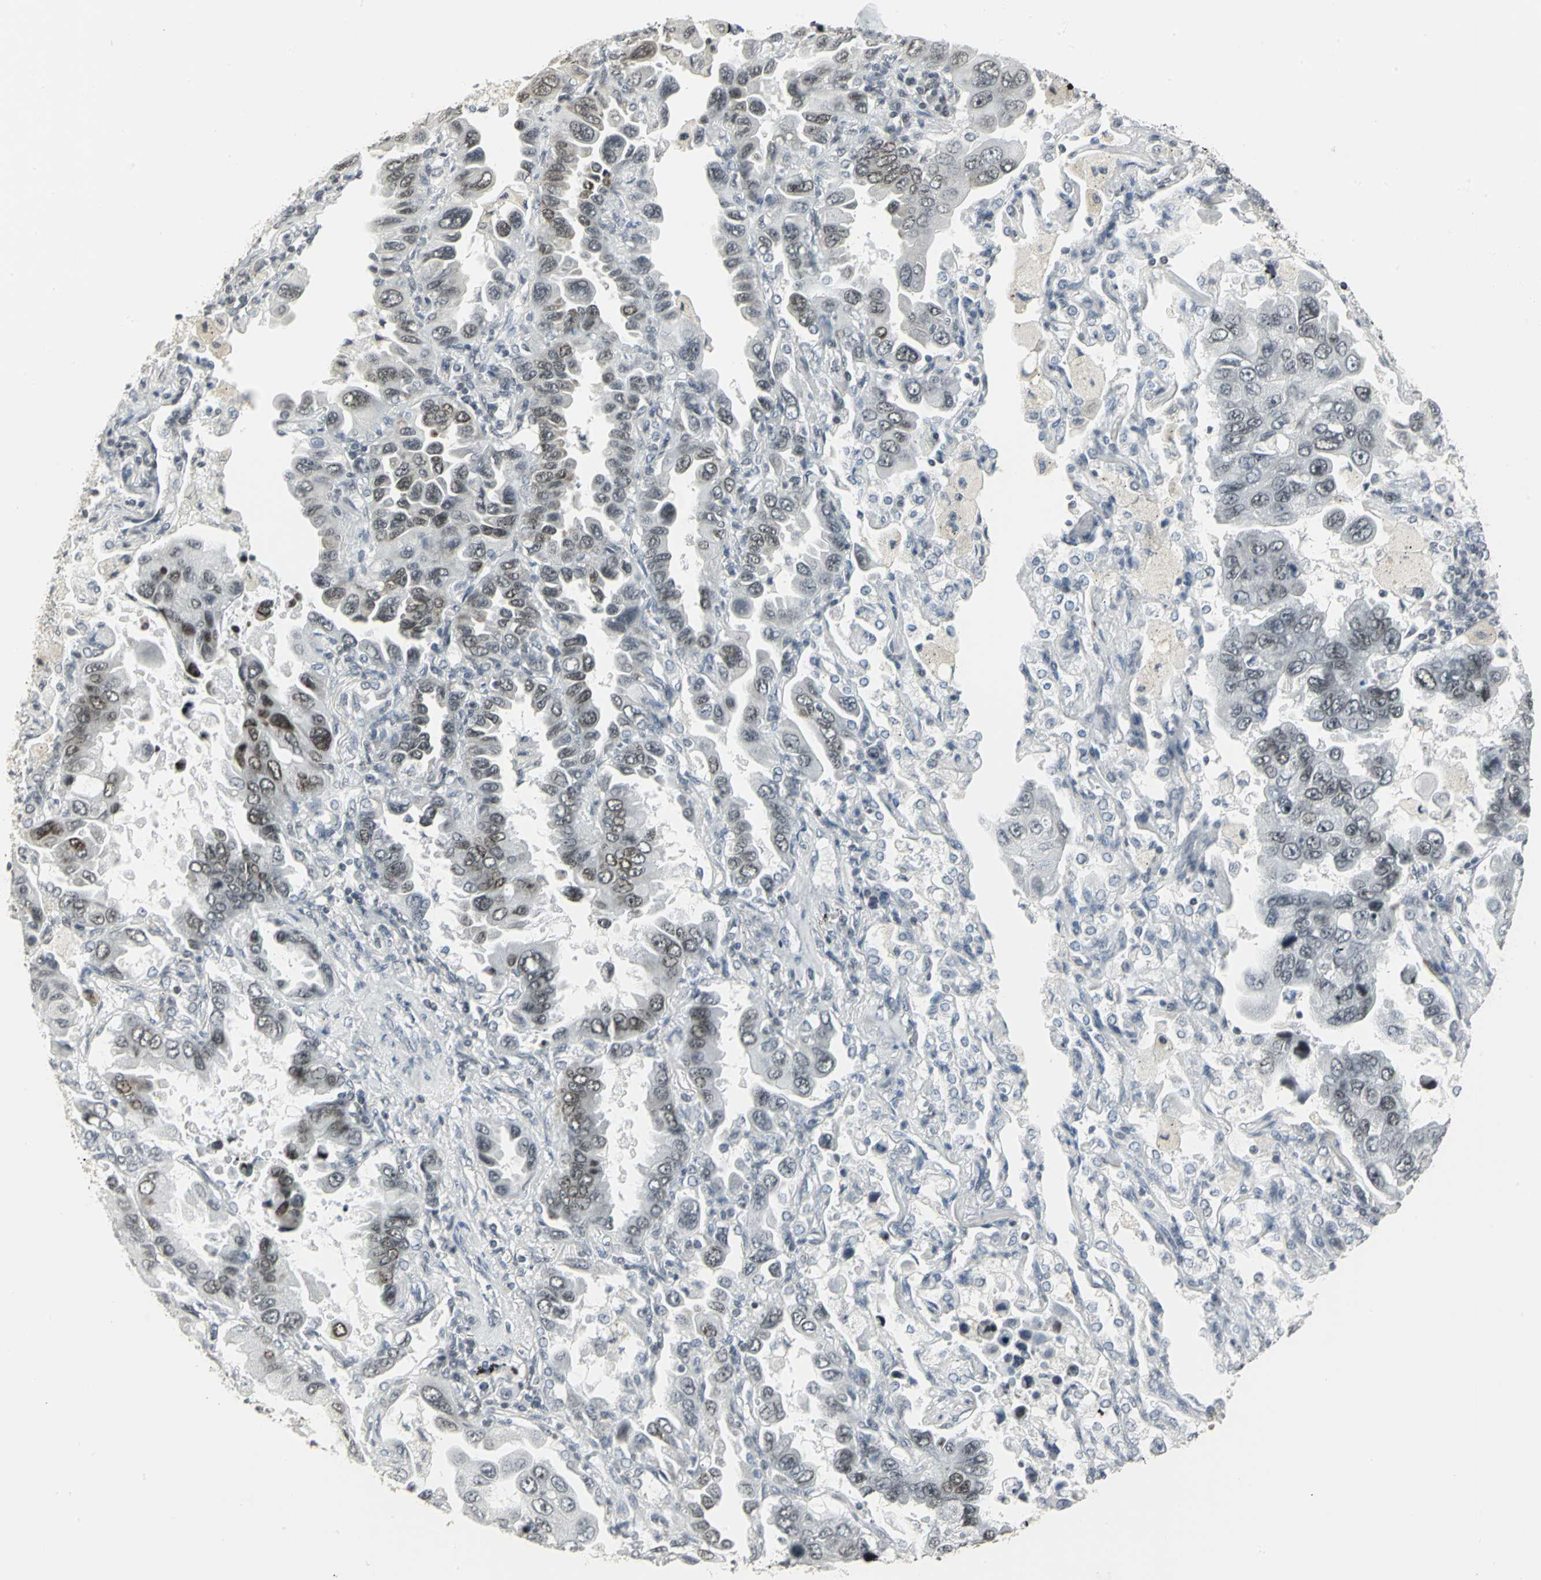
{"staining": {"intensity": "moderate", "quantity": ">75%", "location": "nuclear"}, "tissue": "lung cancer", "cell_type": "Tumor cells", "image_type": "cancer", "snomed": [{"axis": "morphology", "description": "Adenocarcinoma, NOS"}, {"axis": "topography", "description": "Lung"}], "caption": "Moderate nuclear positivity is seen in approximately >75% of tumor cells in adenocarcinoma (lung).", "gene": "CBX3", "patient": {"sex": "male", "age": 64}}